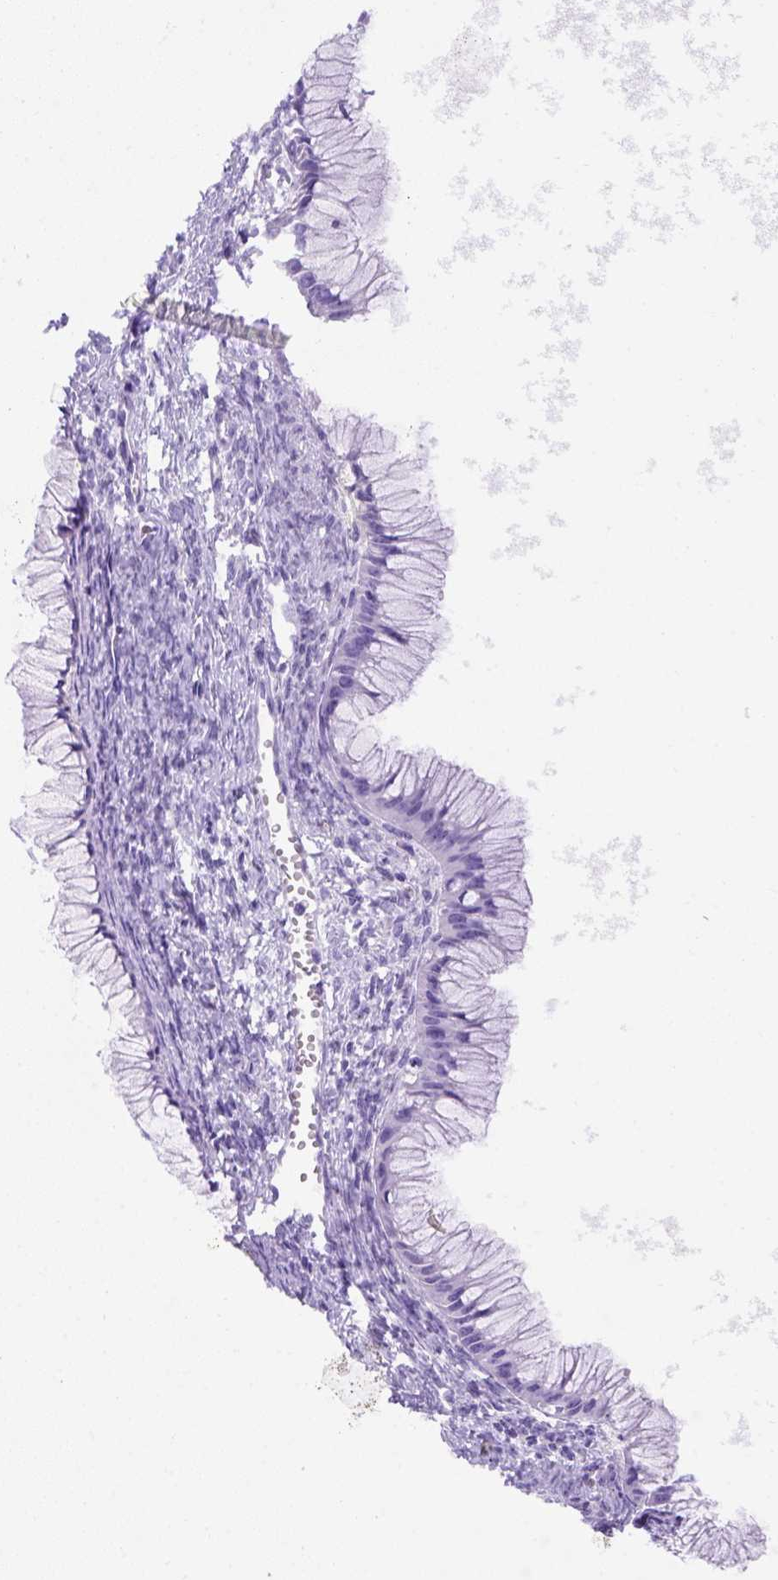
{"staining": {"intensity": "negative", "quantity": "none", "location": "none"}, "tissue": "ovarian cancer", "cell_type": "Tumor cells", "image_type": "cancer", "snomed": [{"axis": "morphology", "description": "Cystadenocarcinoma, mucinous, NOS"}, {"axis": "topography", "description": "Ovary"}], "caption": "High magnification brightfield microscopy of ovarian cancer stained with DAB (3,3'-diaminobenzidine) (brown) and counterstained with hematoxylin (blue): tumor cells show no significant positivity. (DAB immunohistochemistry (IHC), high magnification).", "gene": "FOXI1", "patient": {"sex": "female", "age": 41}}